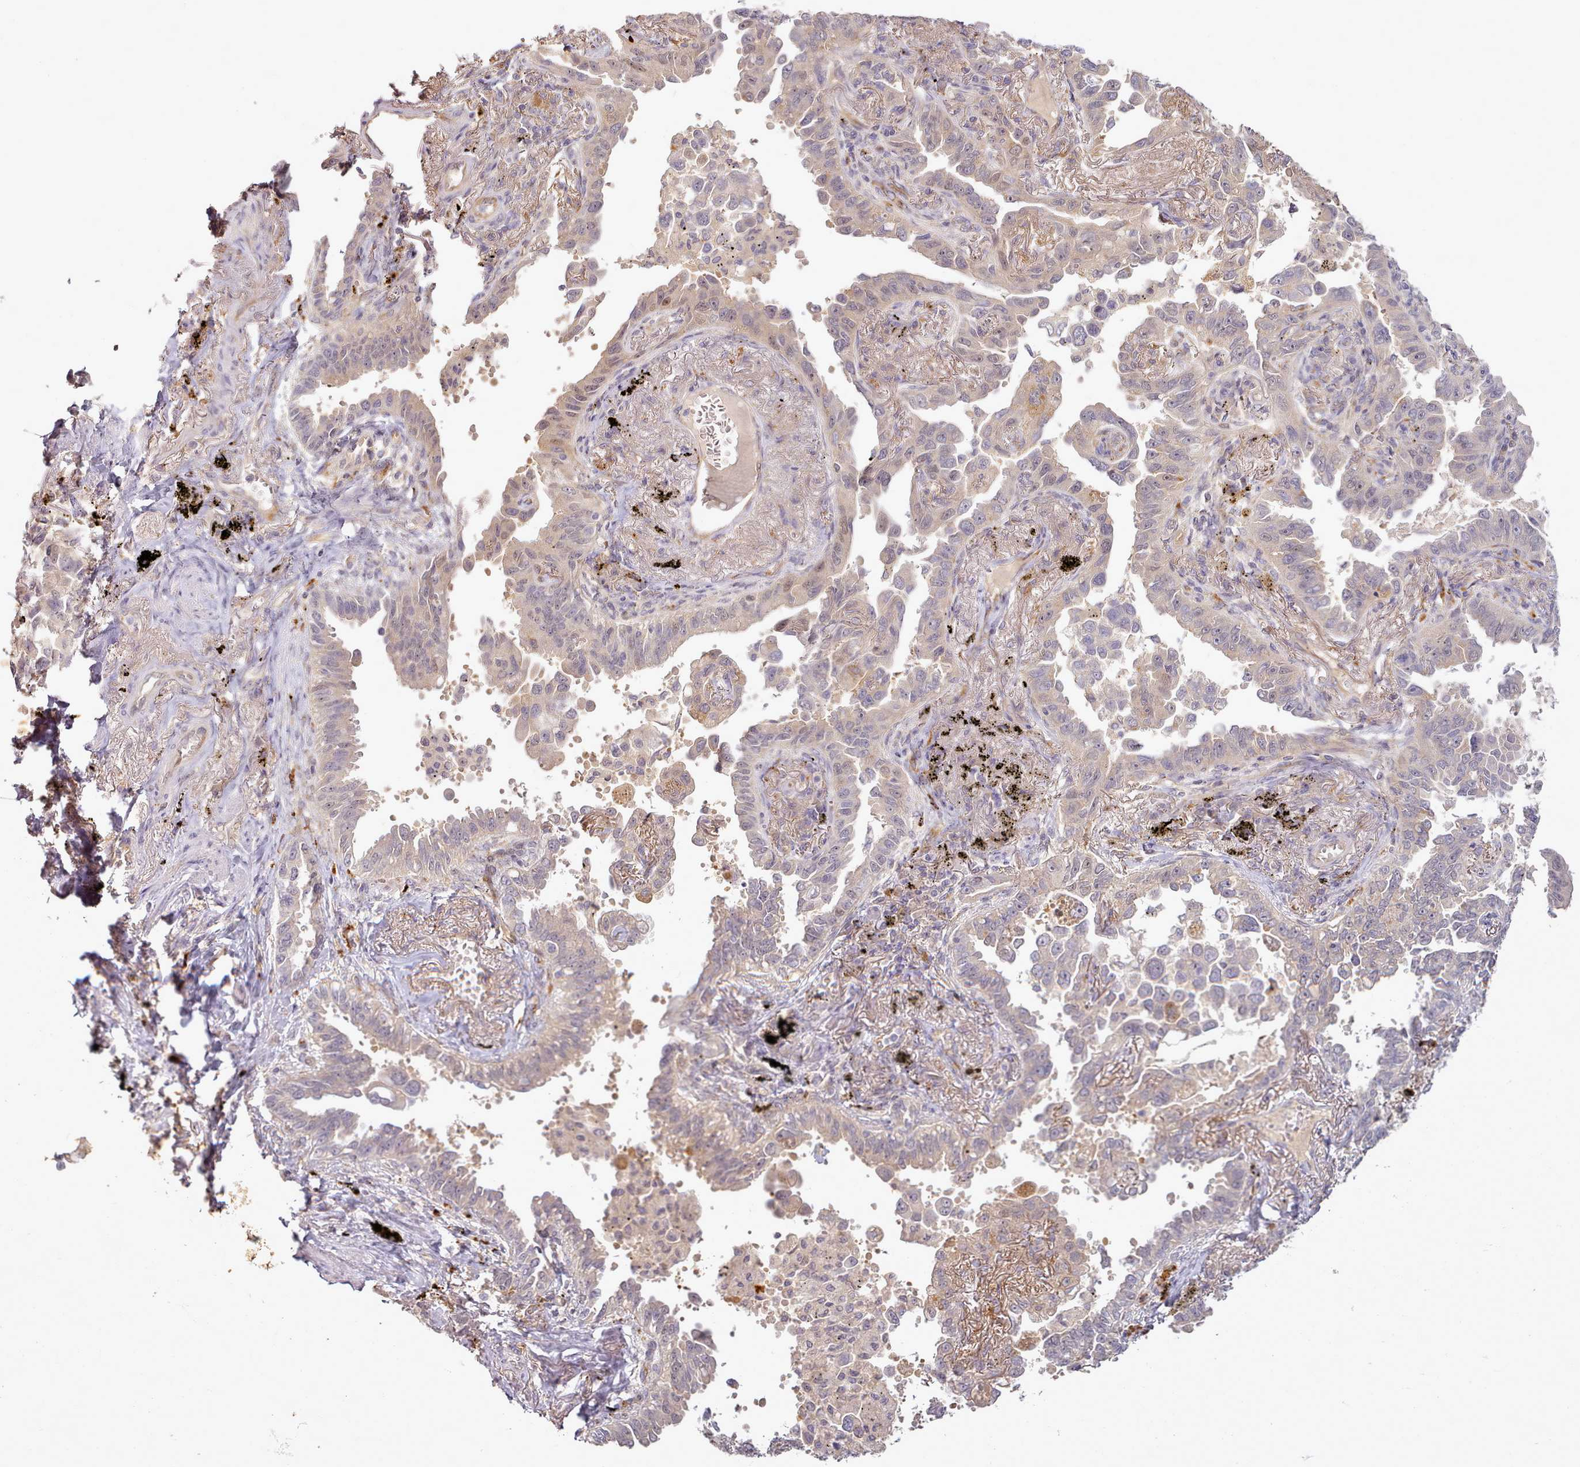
{"staining": {"intensity": "weak", "quantity": "25%-75%", "location": "cytoplasmic/membranous,nuclear"}, "tissue": "lung cancer", "cell_type": "Tumor cells", "image_type": "cancer", "snomed": [{"axis": "morphology", "description": "Adenocarcinoma, NOS"}, {"axis": "topography", "description": "Lung"}], "caption": "This histopathology image reveals lung cancer stained with immunohistochemistry (IHC) to label a protein in brown. The cytoplasmic/membranous and nuclear of tumor cells show weak positivity for the protein. Nuclei are counter-stained blue.", "gene": "C1QTNF5", "patient": {"sex": "male", "age": 67}}